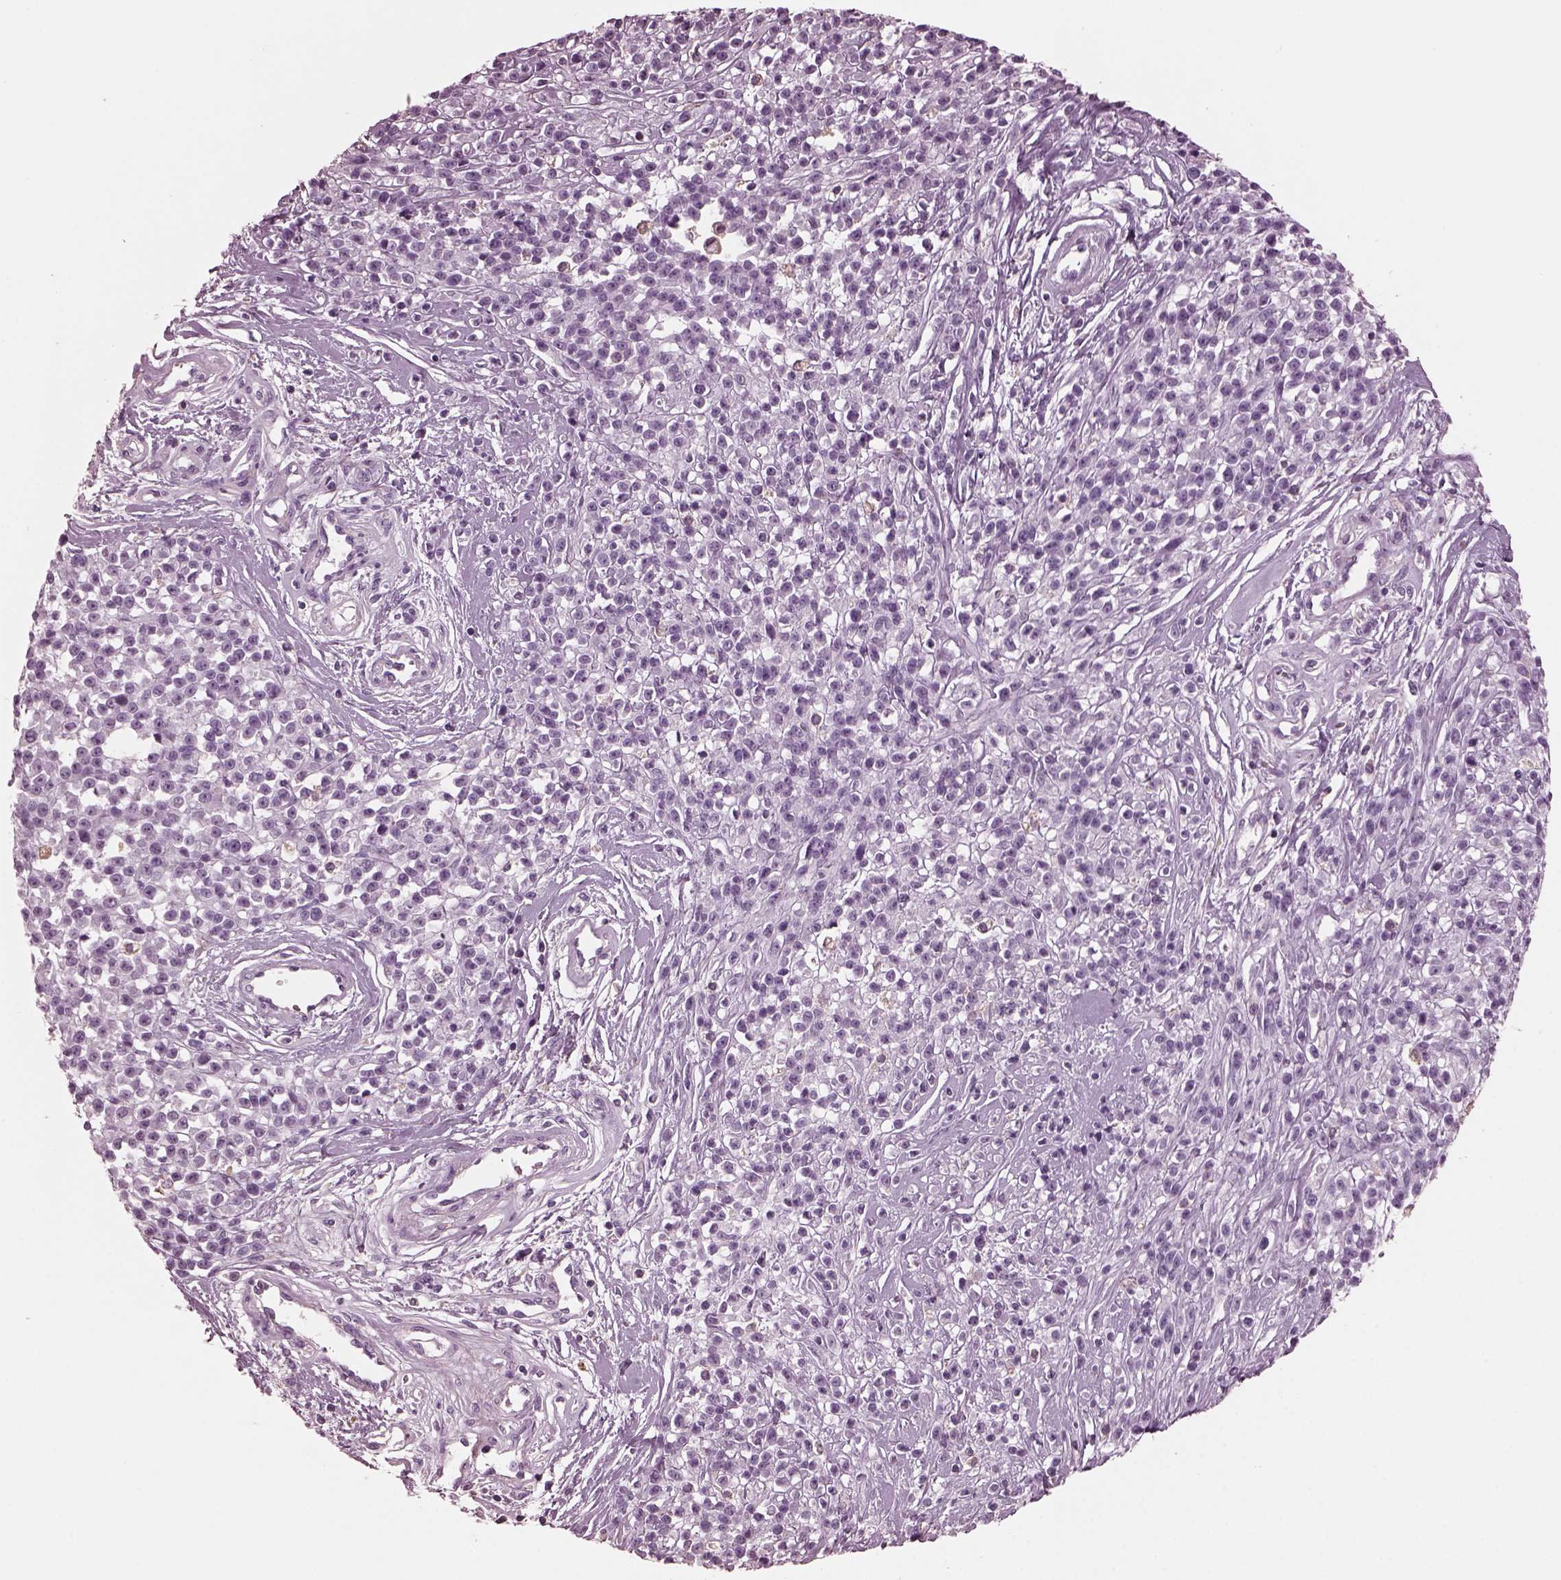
{"staining": {"intensity": "negative", "quantity": "none", "location": "none"}, "tissue": "melanoma", "cell_type": "Tumor cells", "image_type": "cancer", "snomed": [{"axis": "morphology", "description": "Malignant melanoma, NOS"}, {"axis": "topography", "description": "Skin"}, {"axis": "topography", "description": "Skin of trunk"}], "caption": "Micrograph shows no protein expression in tumor cells of malignant melanoma tissue.", "gene": "GDF11", "patient": {"sex": "male", "age": 74}}